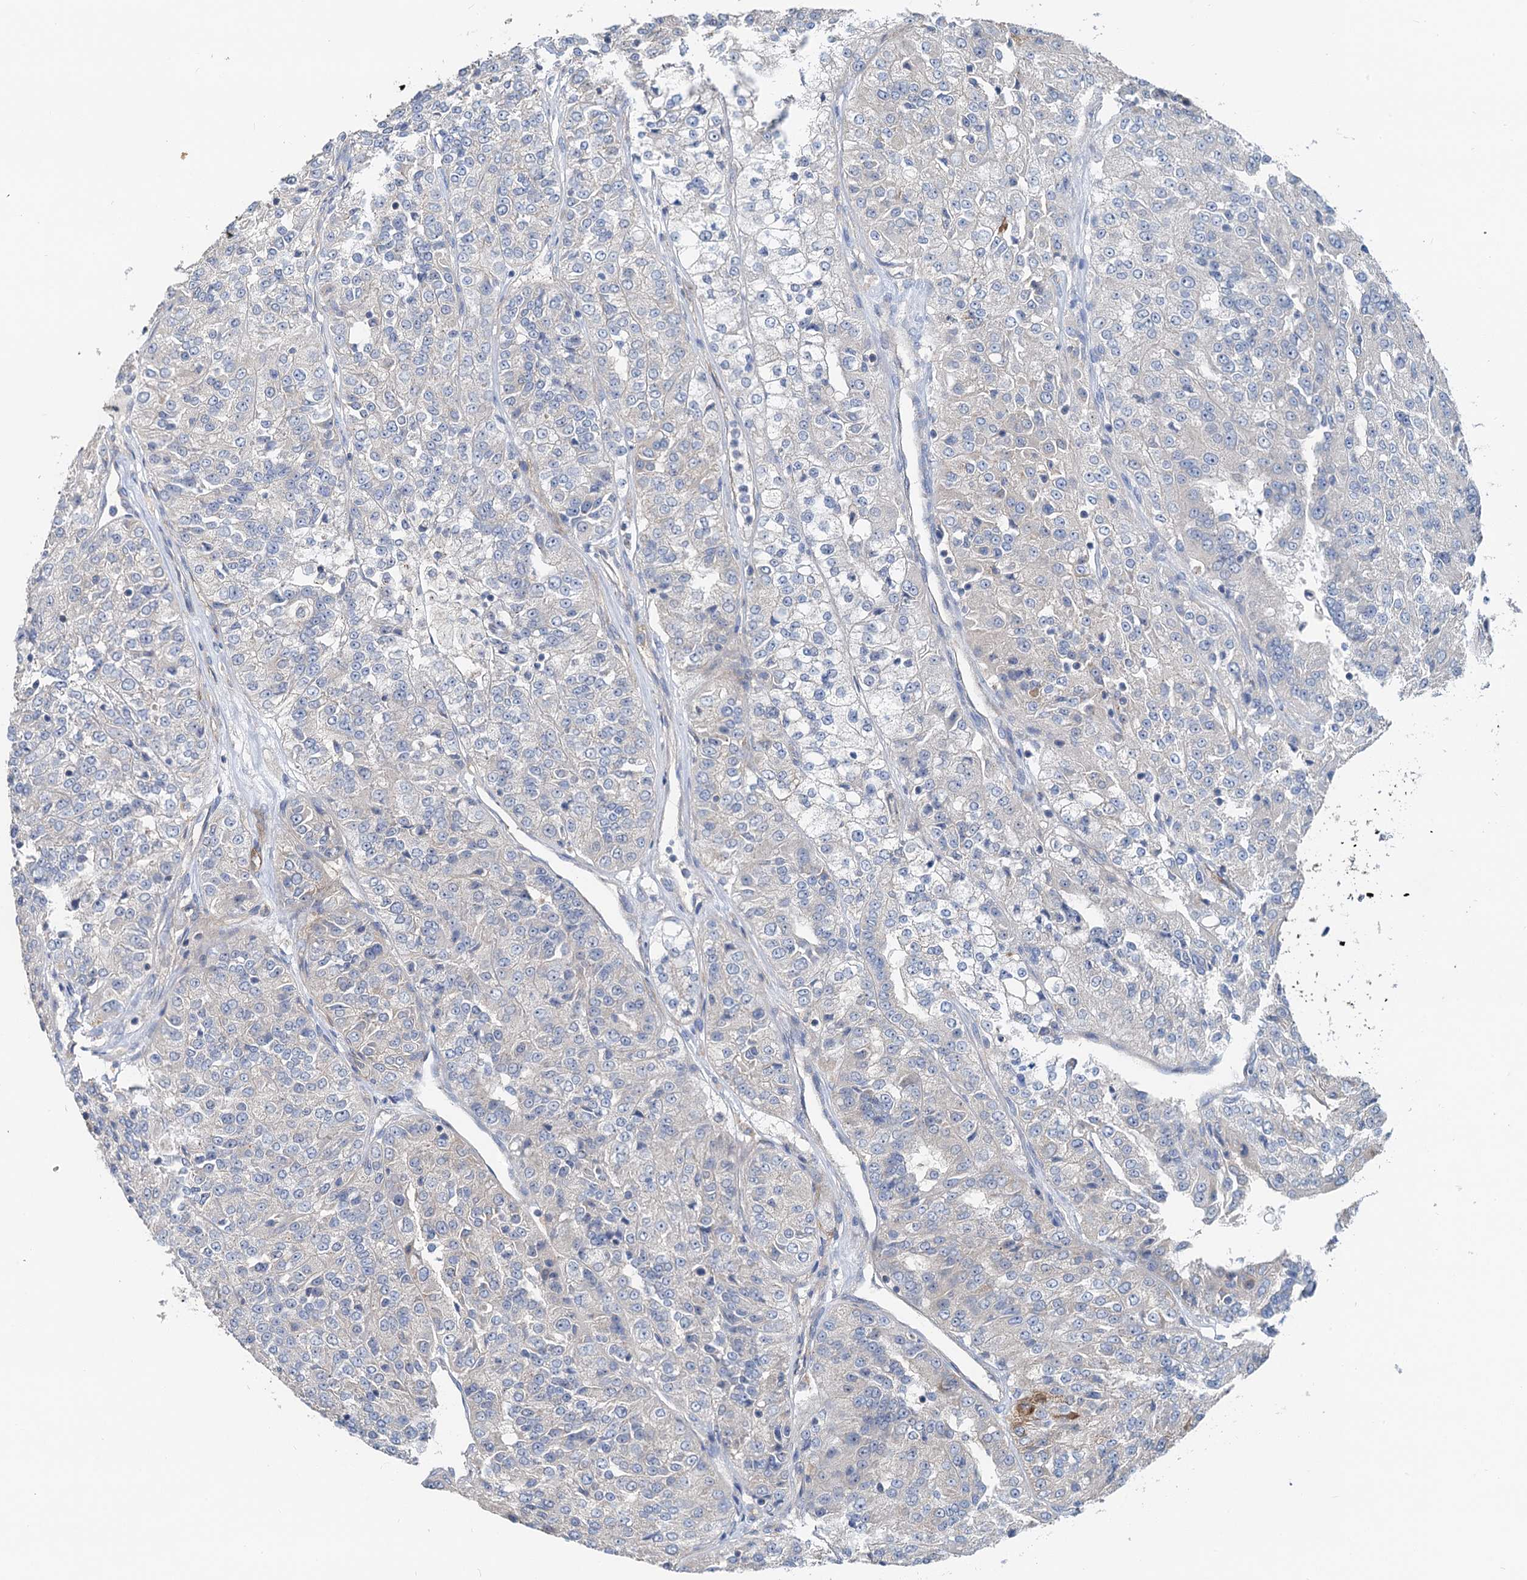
{"staining": {"intensity": "negative", "quantity": "none", "location": "none"}, "tissue": "renal cancer", "cell_type": "Tumor cells", "image_type": "cancer", "snomed": [{"axis": "morphology", "description": "Adenocarcinoma, NOS"}, {"axis": "topography", "description": "Kidney"}], "caption": "A photomicrograph of adenocarcinoma (renal) stained for a protein displays no brown staining in tumor cells.", "gene": "ANKRD26", "patient": {"sex": "female", "age": 63}}